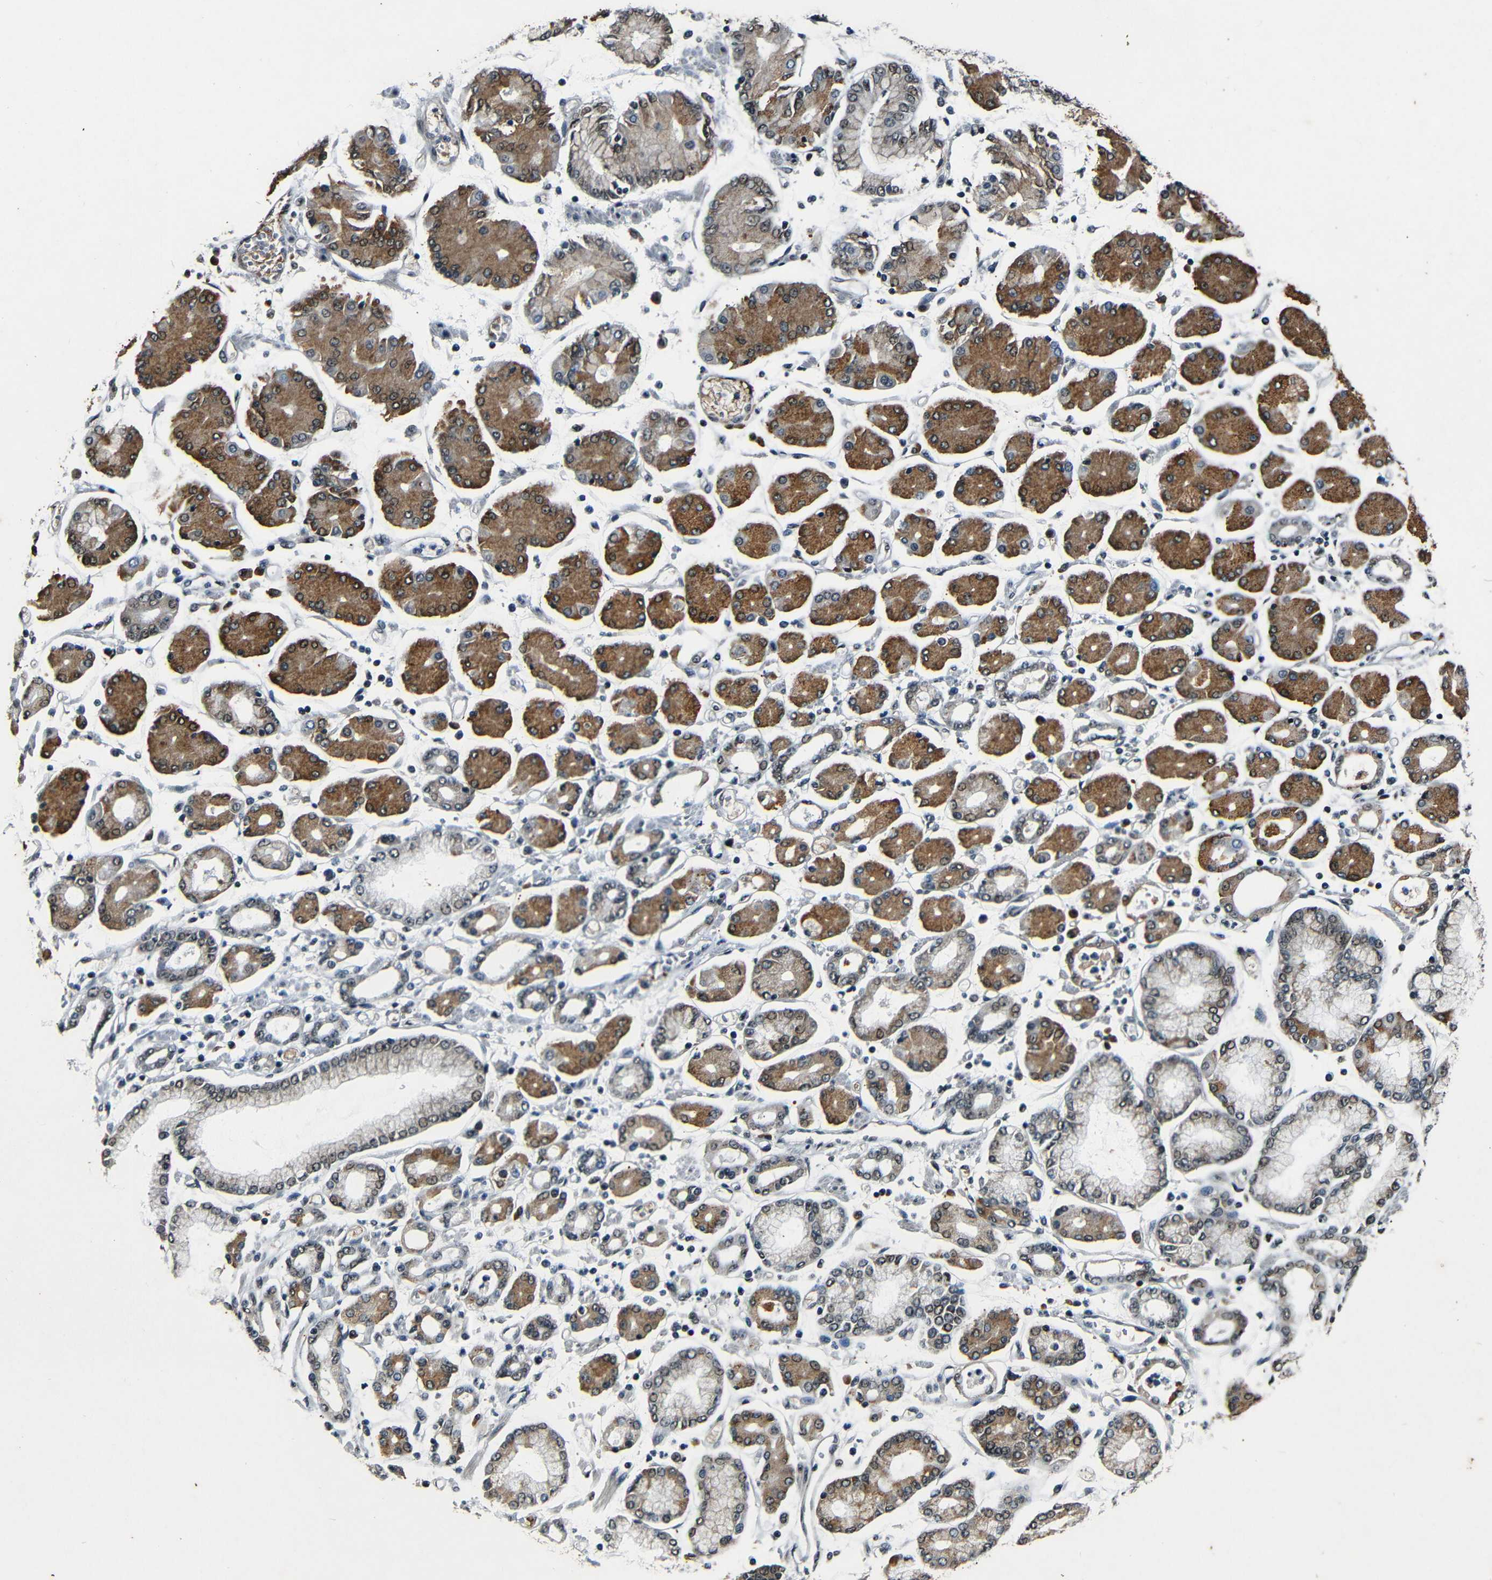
{"staining": {"intensity": "moderate", "quantity": ">75%", "location": "cytoplasmic/membranous,nuclear"}, "tissue": "stomach cancer", "cell_type": "Tumor cells", "image_type": "cancer", "snomed": [{"axis": "morphology", "description": "Adenocarcinoma, NOS"}, {"axis": "topography", "description": "Stomach"}], "caption": "Stomach cancer tissue reveals moderate cytoplasmic/membranous and nuclear staining in about >75% of tumor cells The staining was performed using DAB (3,3'-diaminobenzidine), with brown indicating positive protein expression. Nuclei are stained blue with hematoxylin.", "gene": "FOXD4", "patient": {"sex": "male", "age": 76}}